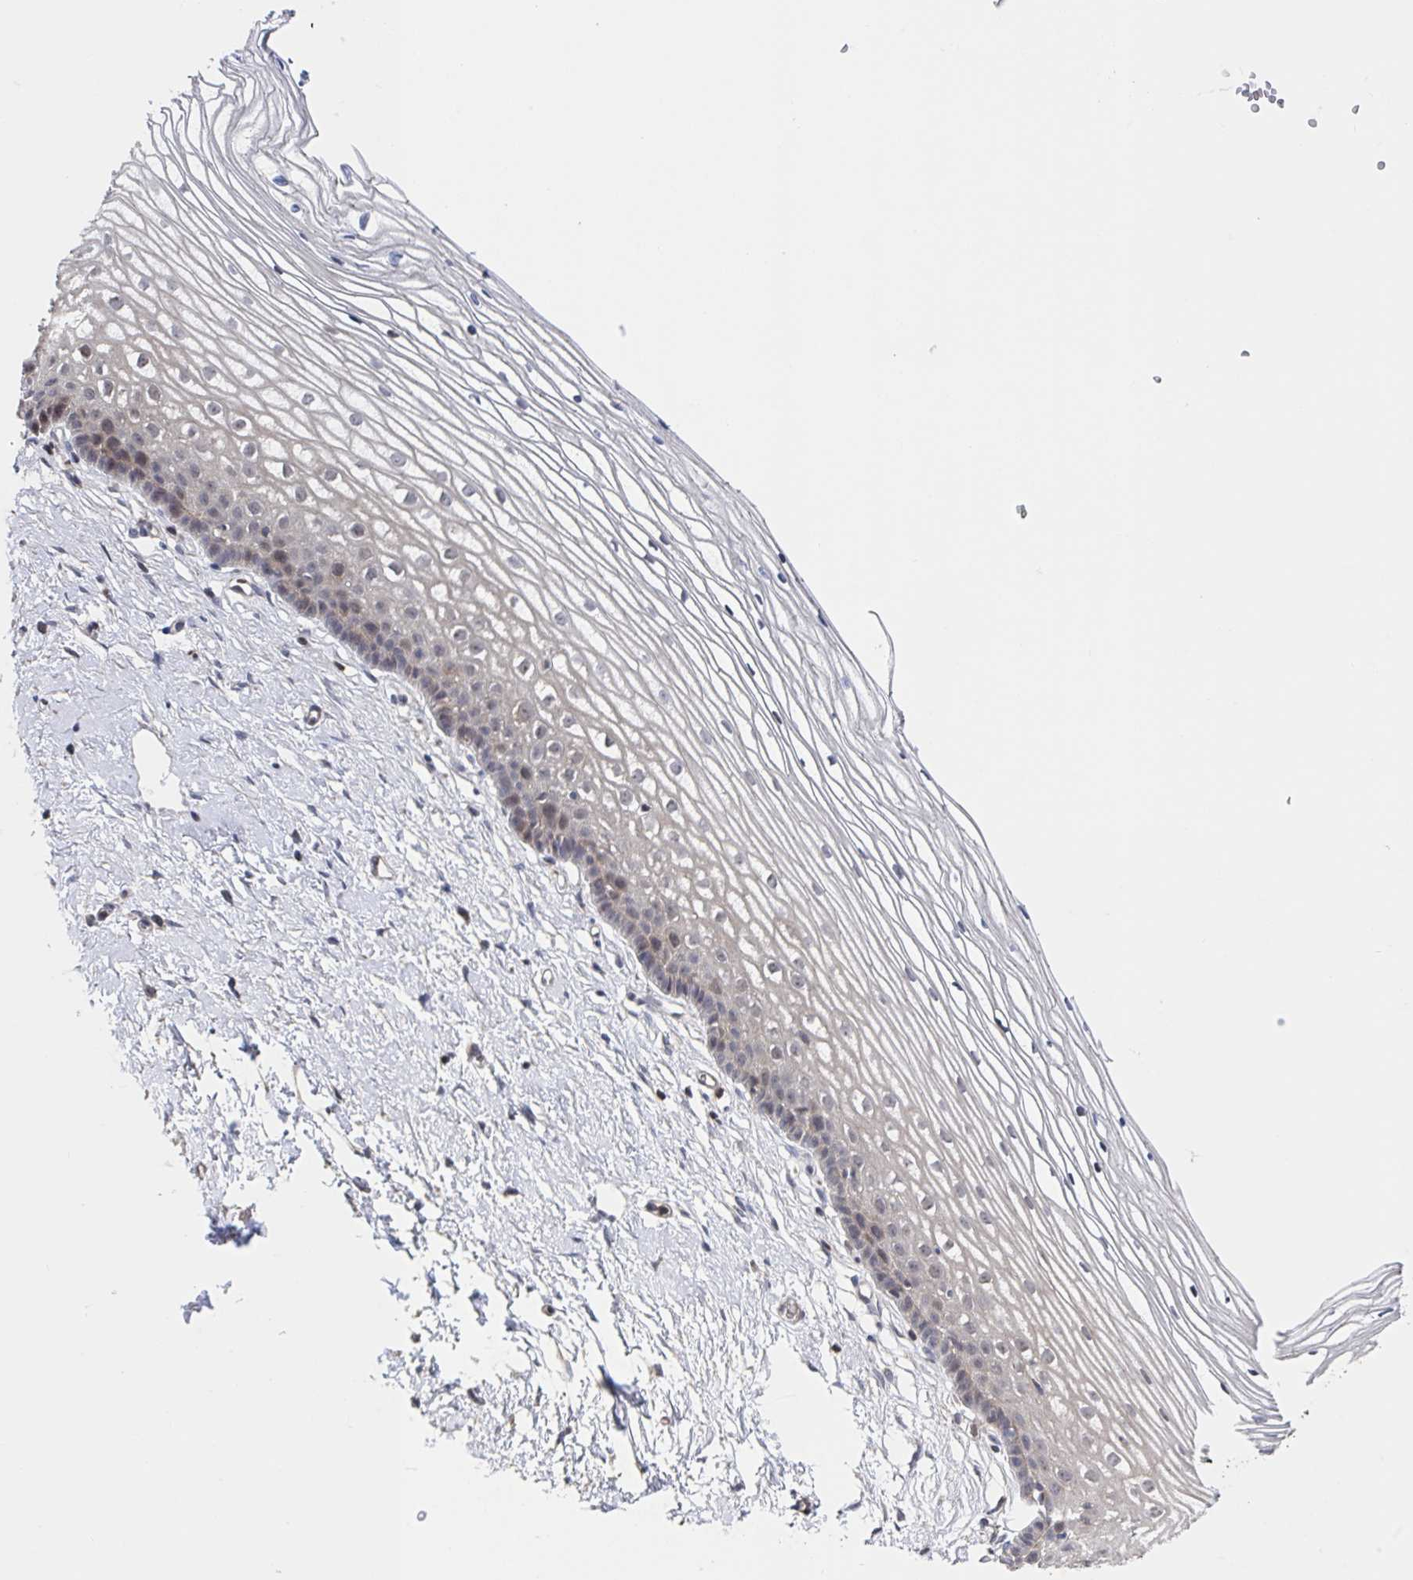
{"staining": {"intensity": "negative", "quantity": "none", "location": "none"}, "tissue": "cervix", "cell_type": "Glandular cells", "image_type": "normal", "snomed": [{"axis": "morphology", "description": "Normal tissue, NOS"}, {"axis": "topography", "description": "Cervix"}], "caption": "The IHC image has no significant expression in glandular cells of cervix. (Stains: DAB IHC with hematoxylin counter stain, Microscopy: brightfield microscopy at high magnification).", "gene": "DHRS12", "patient": {"sex": "female", "age": 40}}